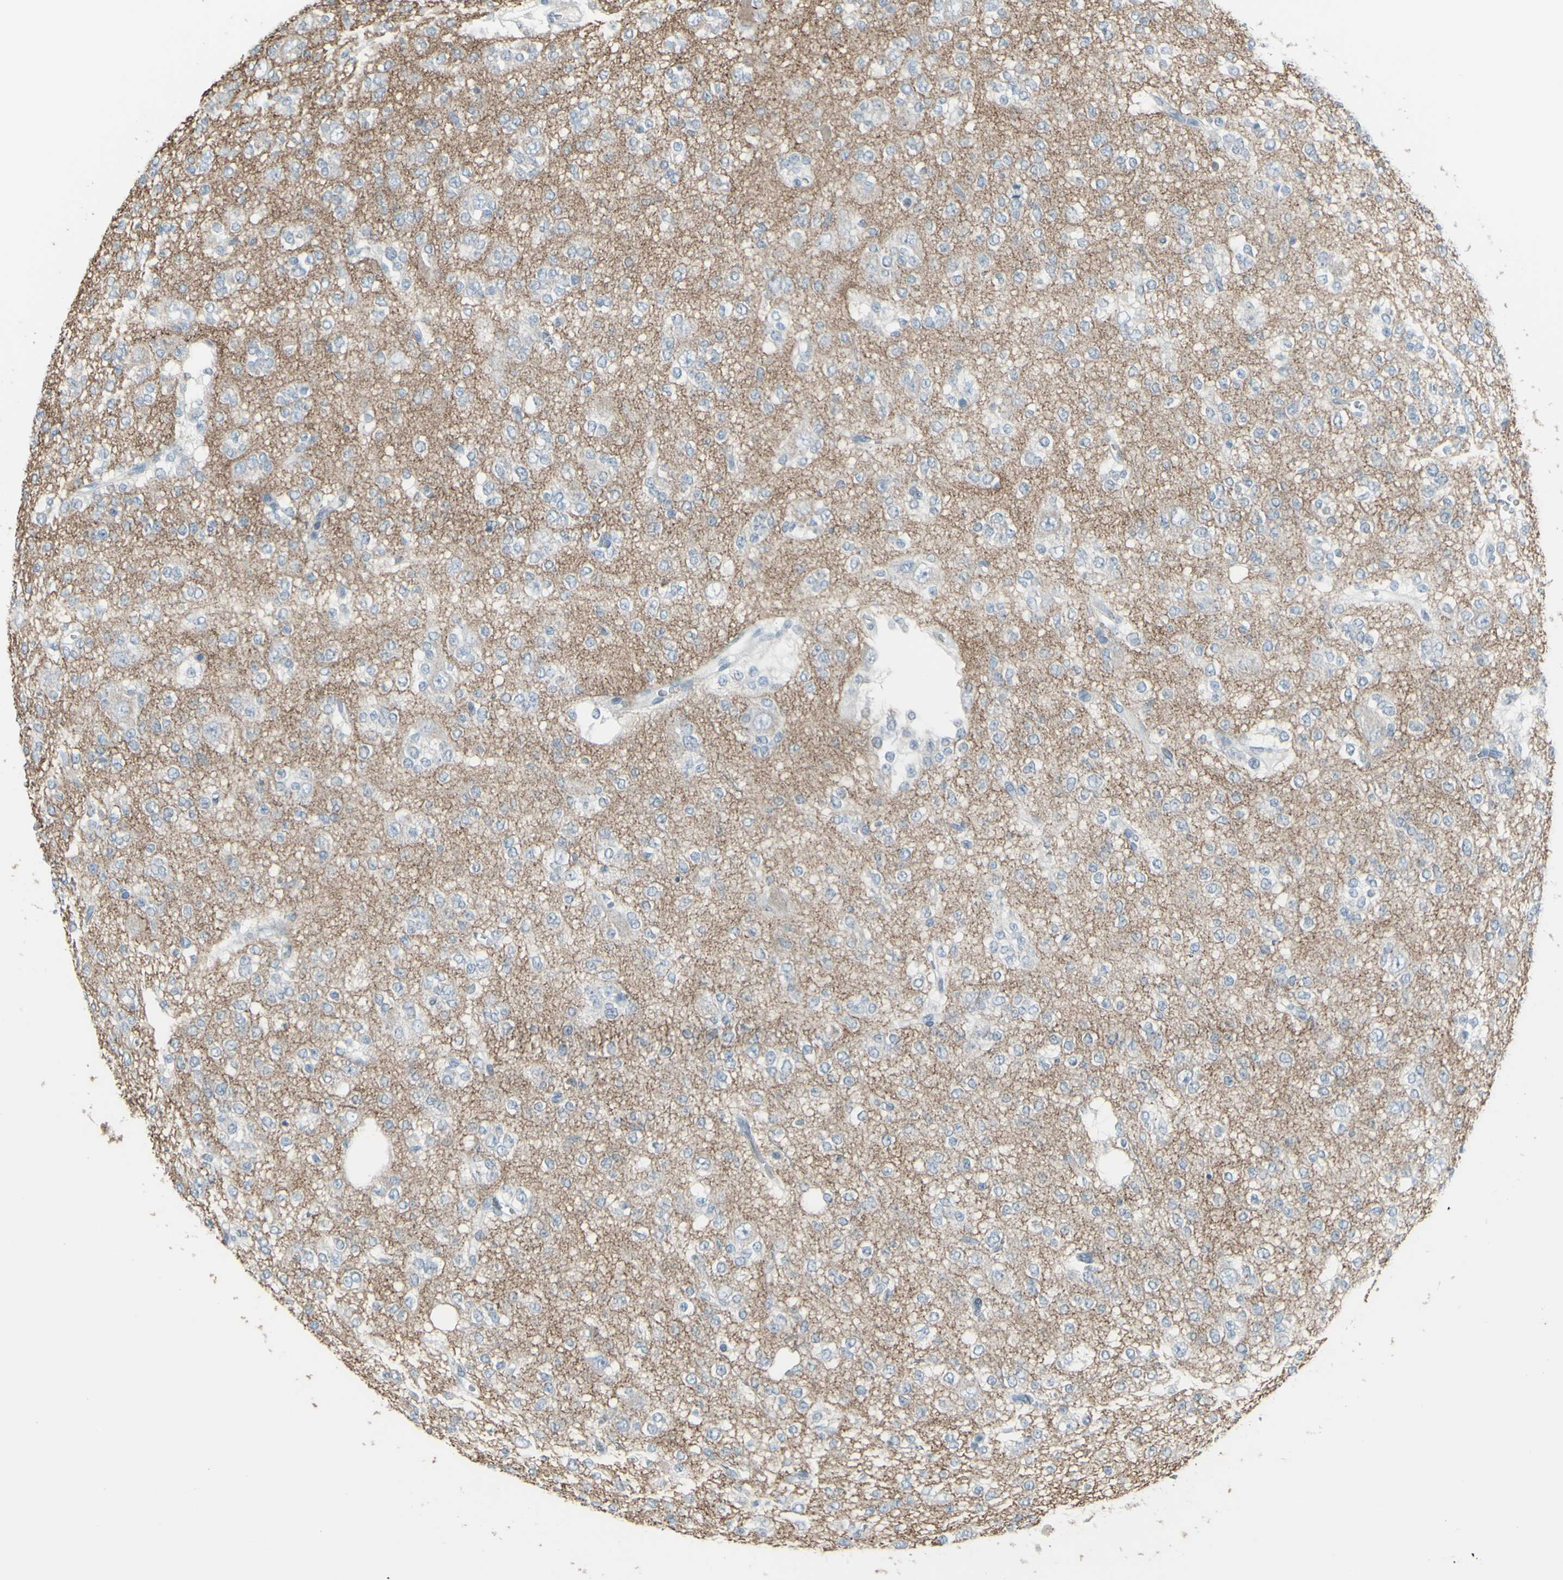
{"staining": {"intensity": "negative", "quantity": "none", "location": "none"}, "tissue": "glioma", "cell_type": "Tumor cells", "image_type": "cancer", "snomed": [{"axis": "morphology", "description": "Glioma, malignant, Low grade"}, {"axis": "topography", "description": "Brain"}], "caption": "There is no significant expression in tumor cells of glioma.", "gene": "RAB3A", "patient": {"sex": "male", "age": 38}}